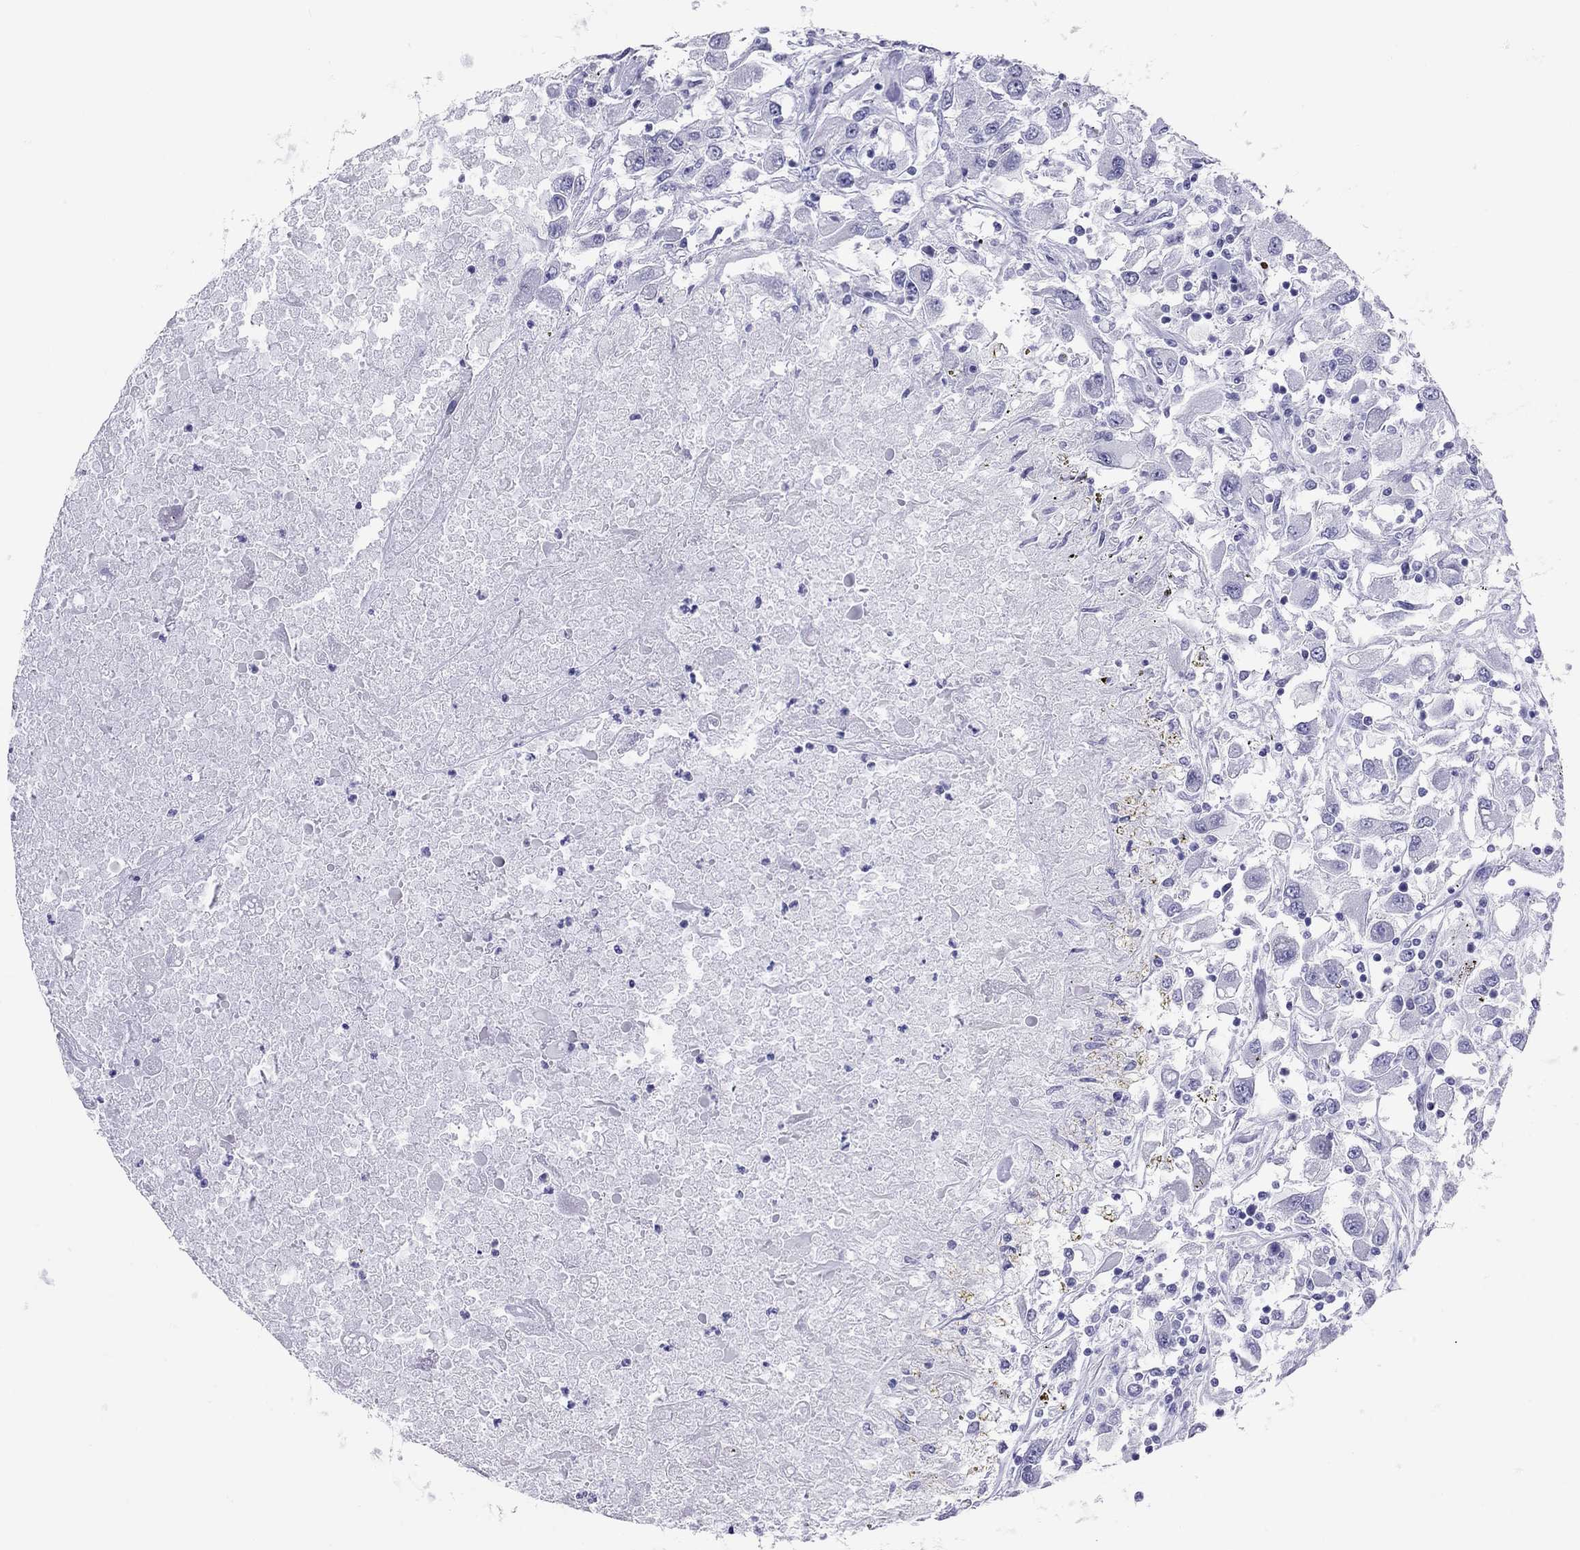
{"staining": {"intensity": "negative", "quantity": "none", "location": "none"}, "tissue": "renal cancer", "cell_type": "Tumor cells", "image_type": "cancer", "snomed": [{"axis": "morphology", "description": "Adenocarcinoma, NOS"}, {"axis": "topography", "description": "Kidney"}], "caption": "An immunohistochemistry micrograph of renal adenocarcinoma is shown. There is no staining in tumor cells of renal adenocarcinoma.", "gene": "LYAR", "patient": {"sex": "female", "age": 67}}